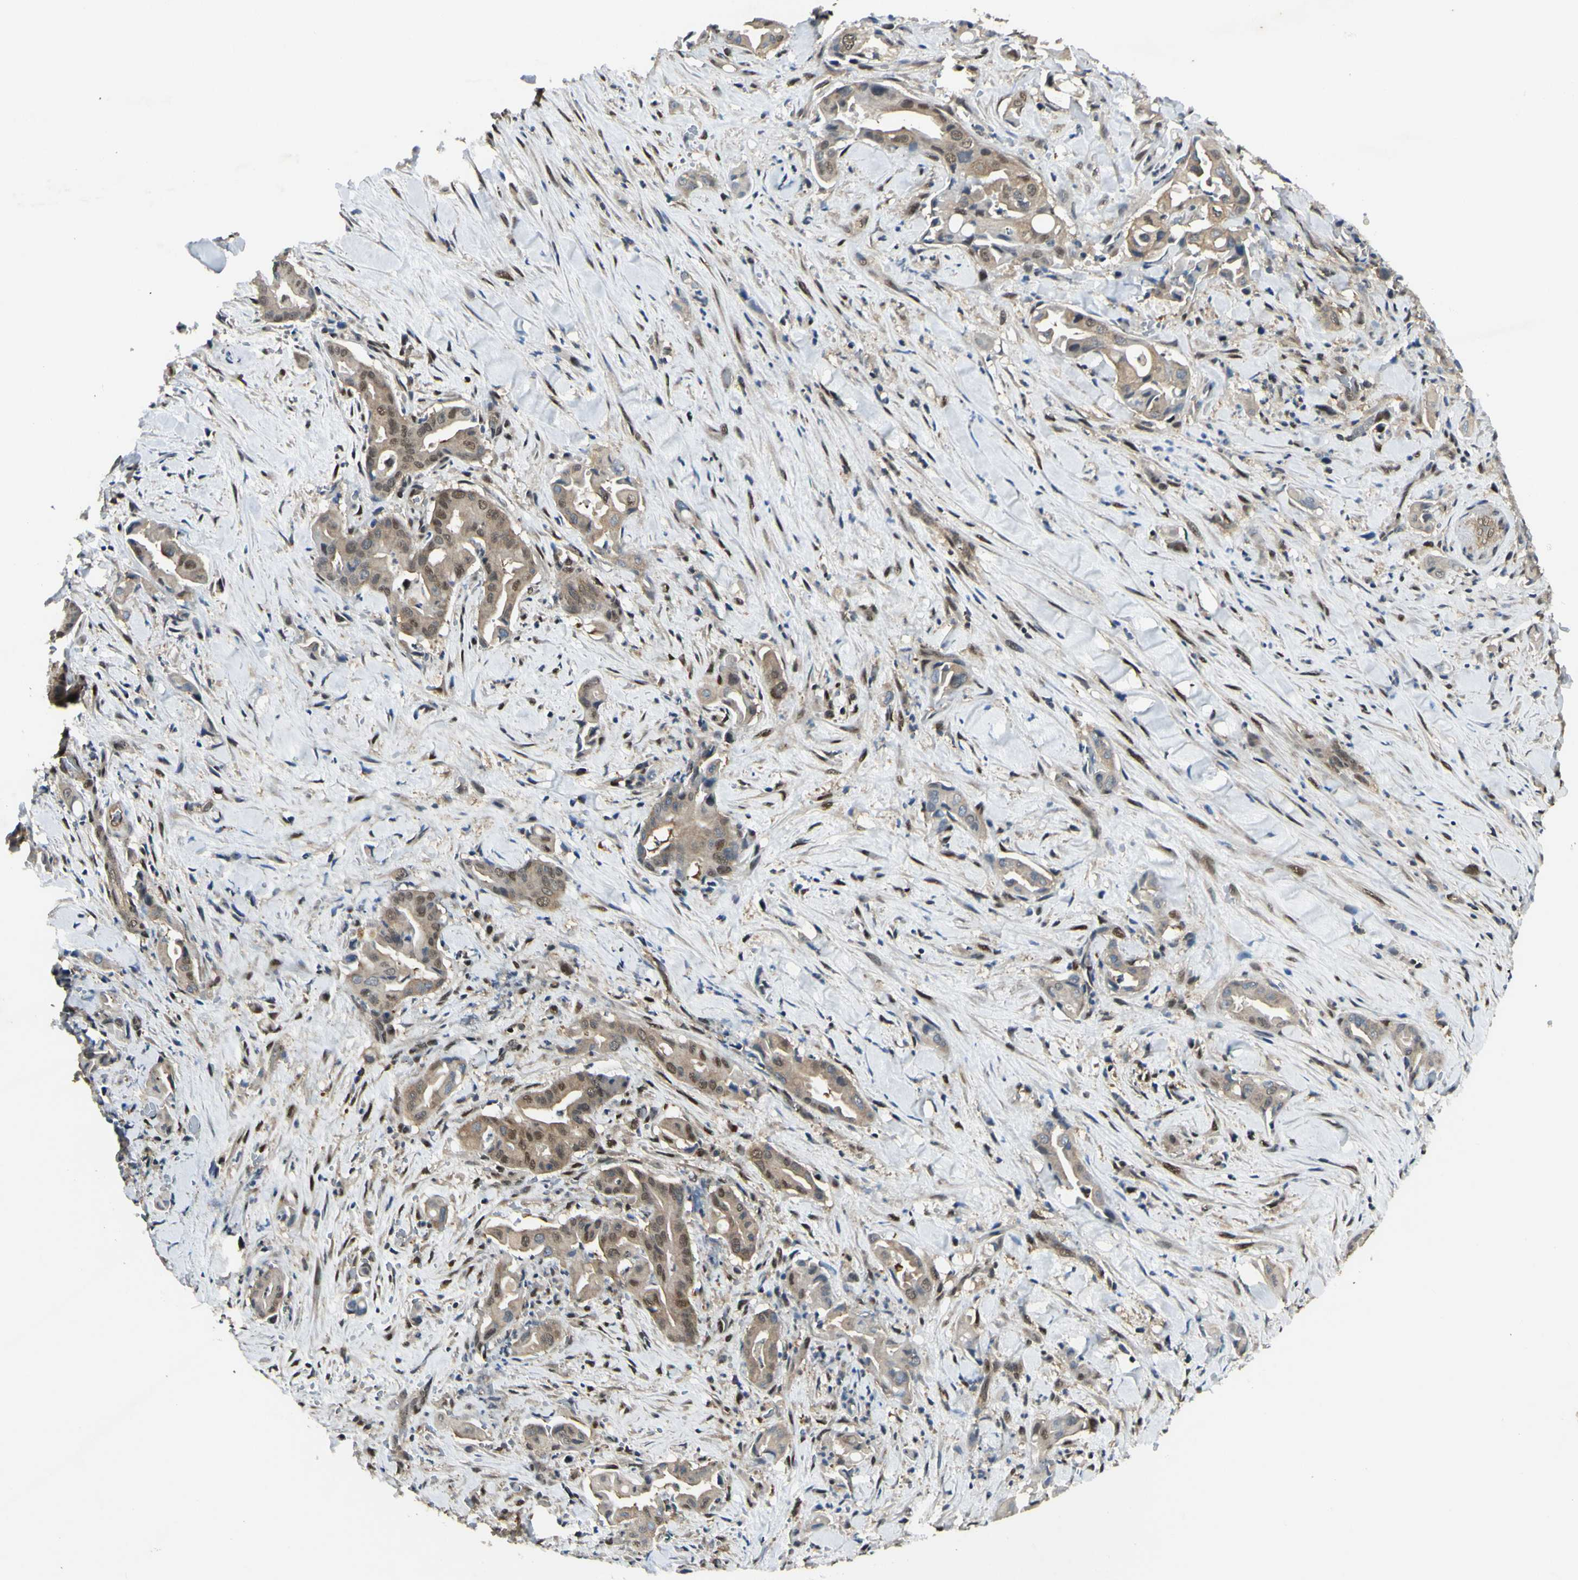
{"staining": {"intensity": "moderate", "quantity": ">75%", "location": "cytoplasmic/membranous"}, "tissue": "liver cancer", "cell_type": "Tumor cells", "image_type": "cancer", "snomed": [{"axis": "morphology", "description": "Cholangiocarcinoma"}, {"axis": "topography", "description": "Liver"}], "caption": "The histopathology image demonstrates staining of liver cholangiocarcinoma, revealing moderate cytoplasmic/membranous protein expression (brown color) within tumor cells.", "gene": "PSMD5", "patient": {"sex": "female", "age": 68}}